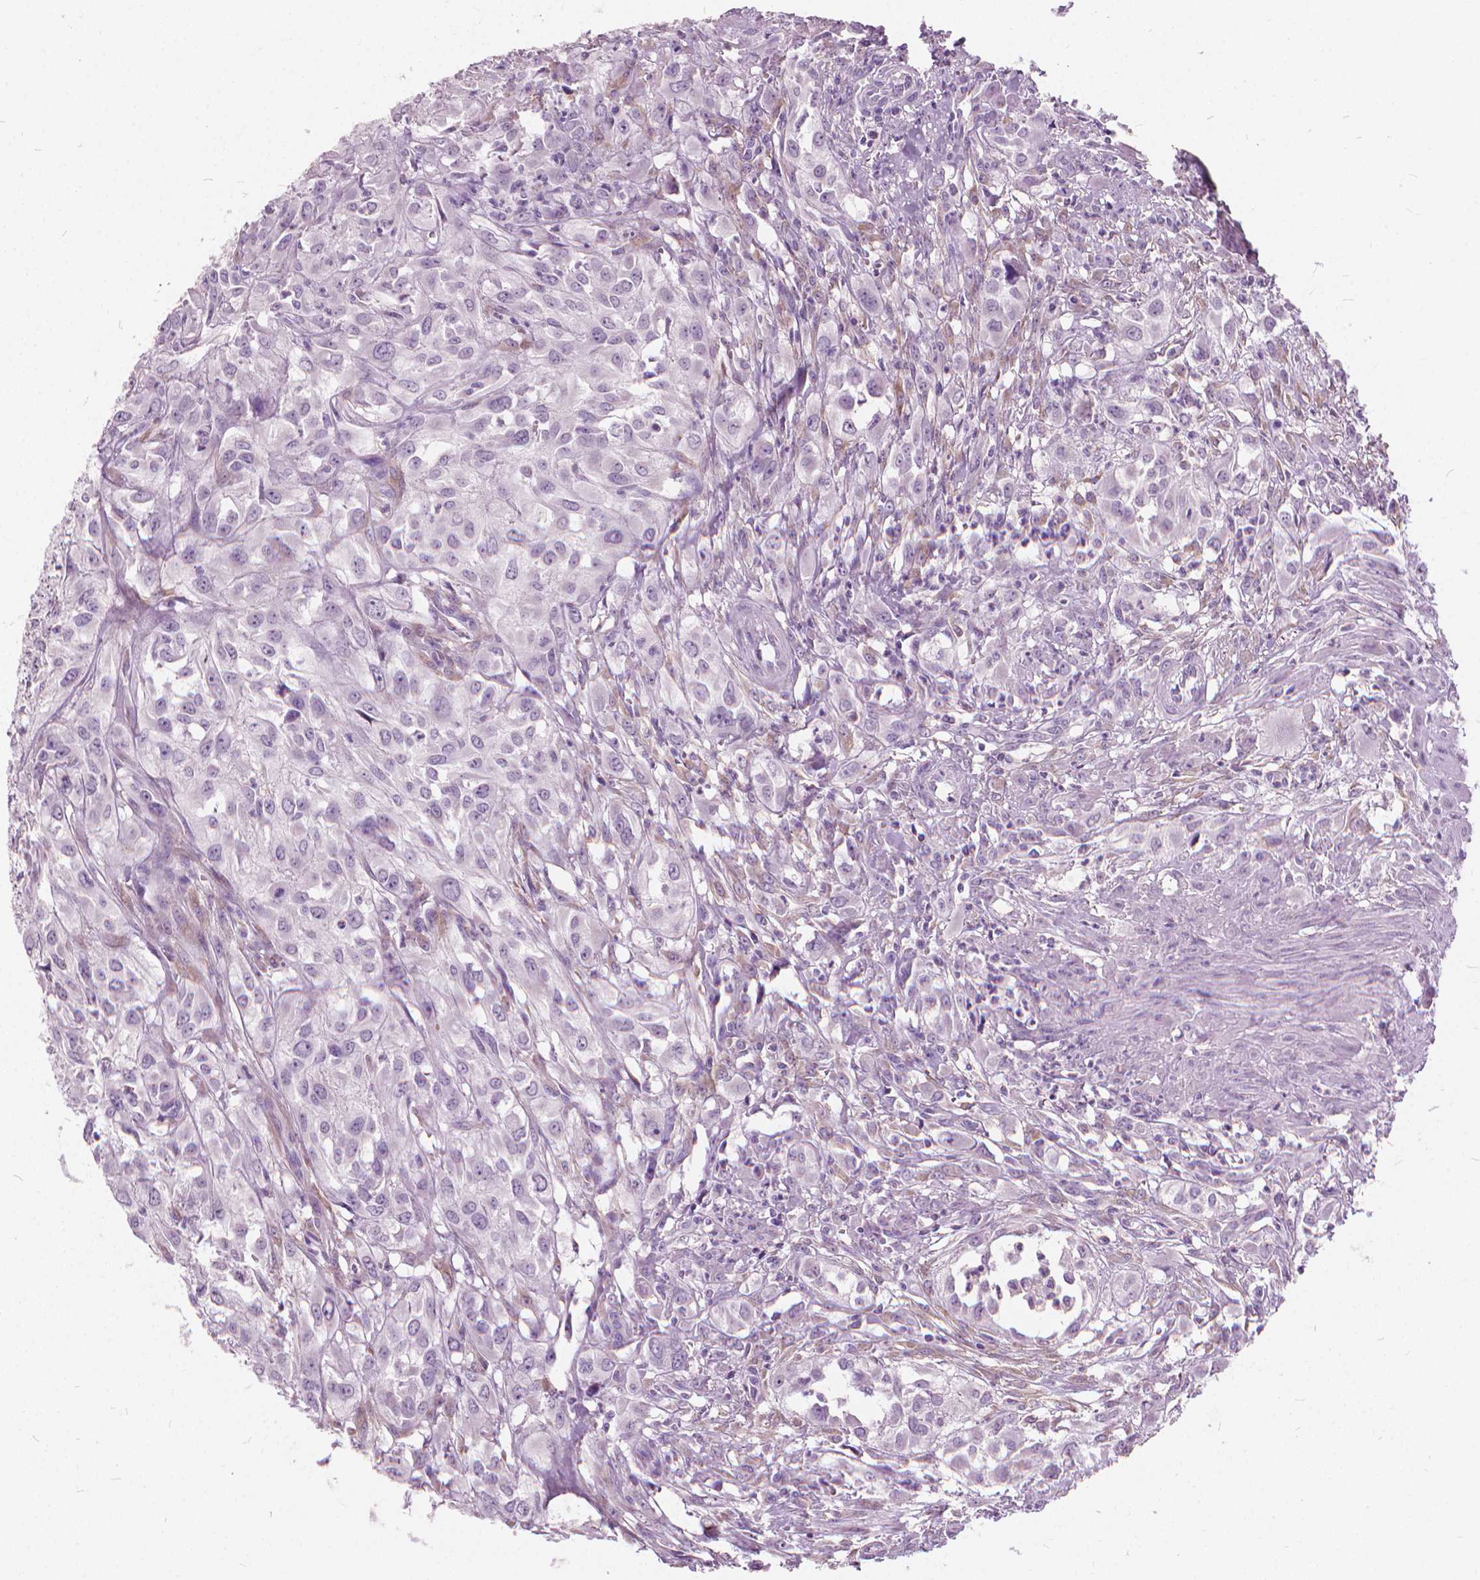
{"staining": {"intensity": "negative", "quantity": "none", "location": "none"}, "tissue": "urothelial cancer", "cell_type": "Tumor cells", "image_type": "cancer", "snomed": [{"axis": "morphology", "description": "Urothelial carcinoma, High grade"}, {"axis": "topography", "description": "Urinary bladder"}], "caption": "High-grade urothelial carcinoma was stained to show a protein in brown. There is no significant expression in tumor cells.", "gene": "DNM1", "patient": {"sex": "male", "age": 67}}